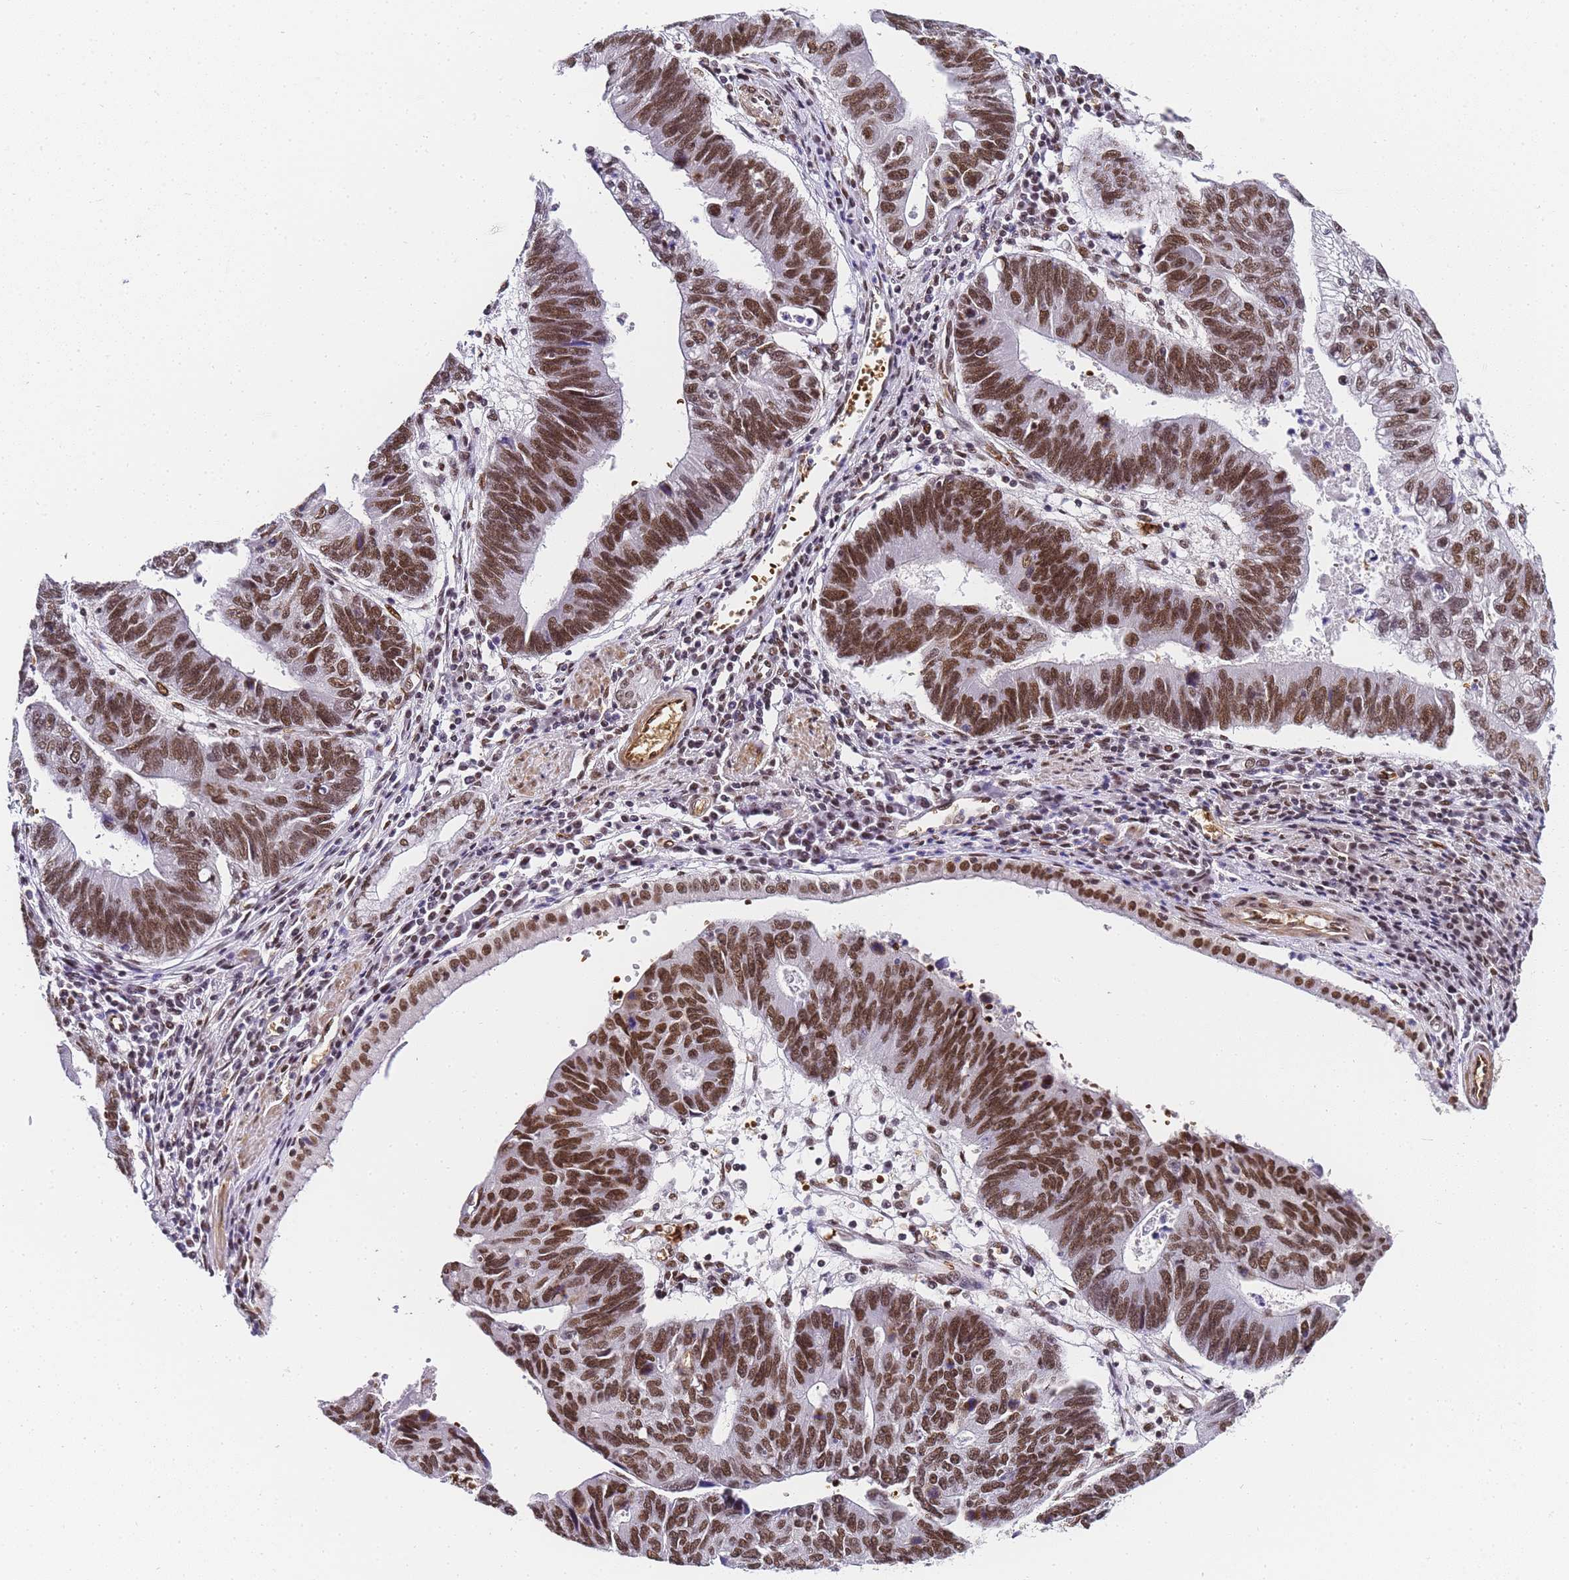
{"staining": {"intensity": "strong", "quantity": ">75%", "location": "nuclear"}, "tissue": "stomach cancer", "cell_type": "Tumor cells", "image_type": "cancer", "snomed": [{"axis": "morphology", "description": "Adenocarcinoma, NOS"}, {"axis": "topography", "description": "Stomach"}], "caption": "Stomach cancer stained for a protein (brown) exhibits strong nuclear positive staining in about >75% of tumor cells.", "gene": "POLR1A", "patient": {"sex": "male", "age": 59}}